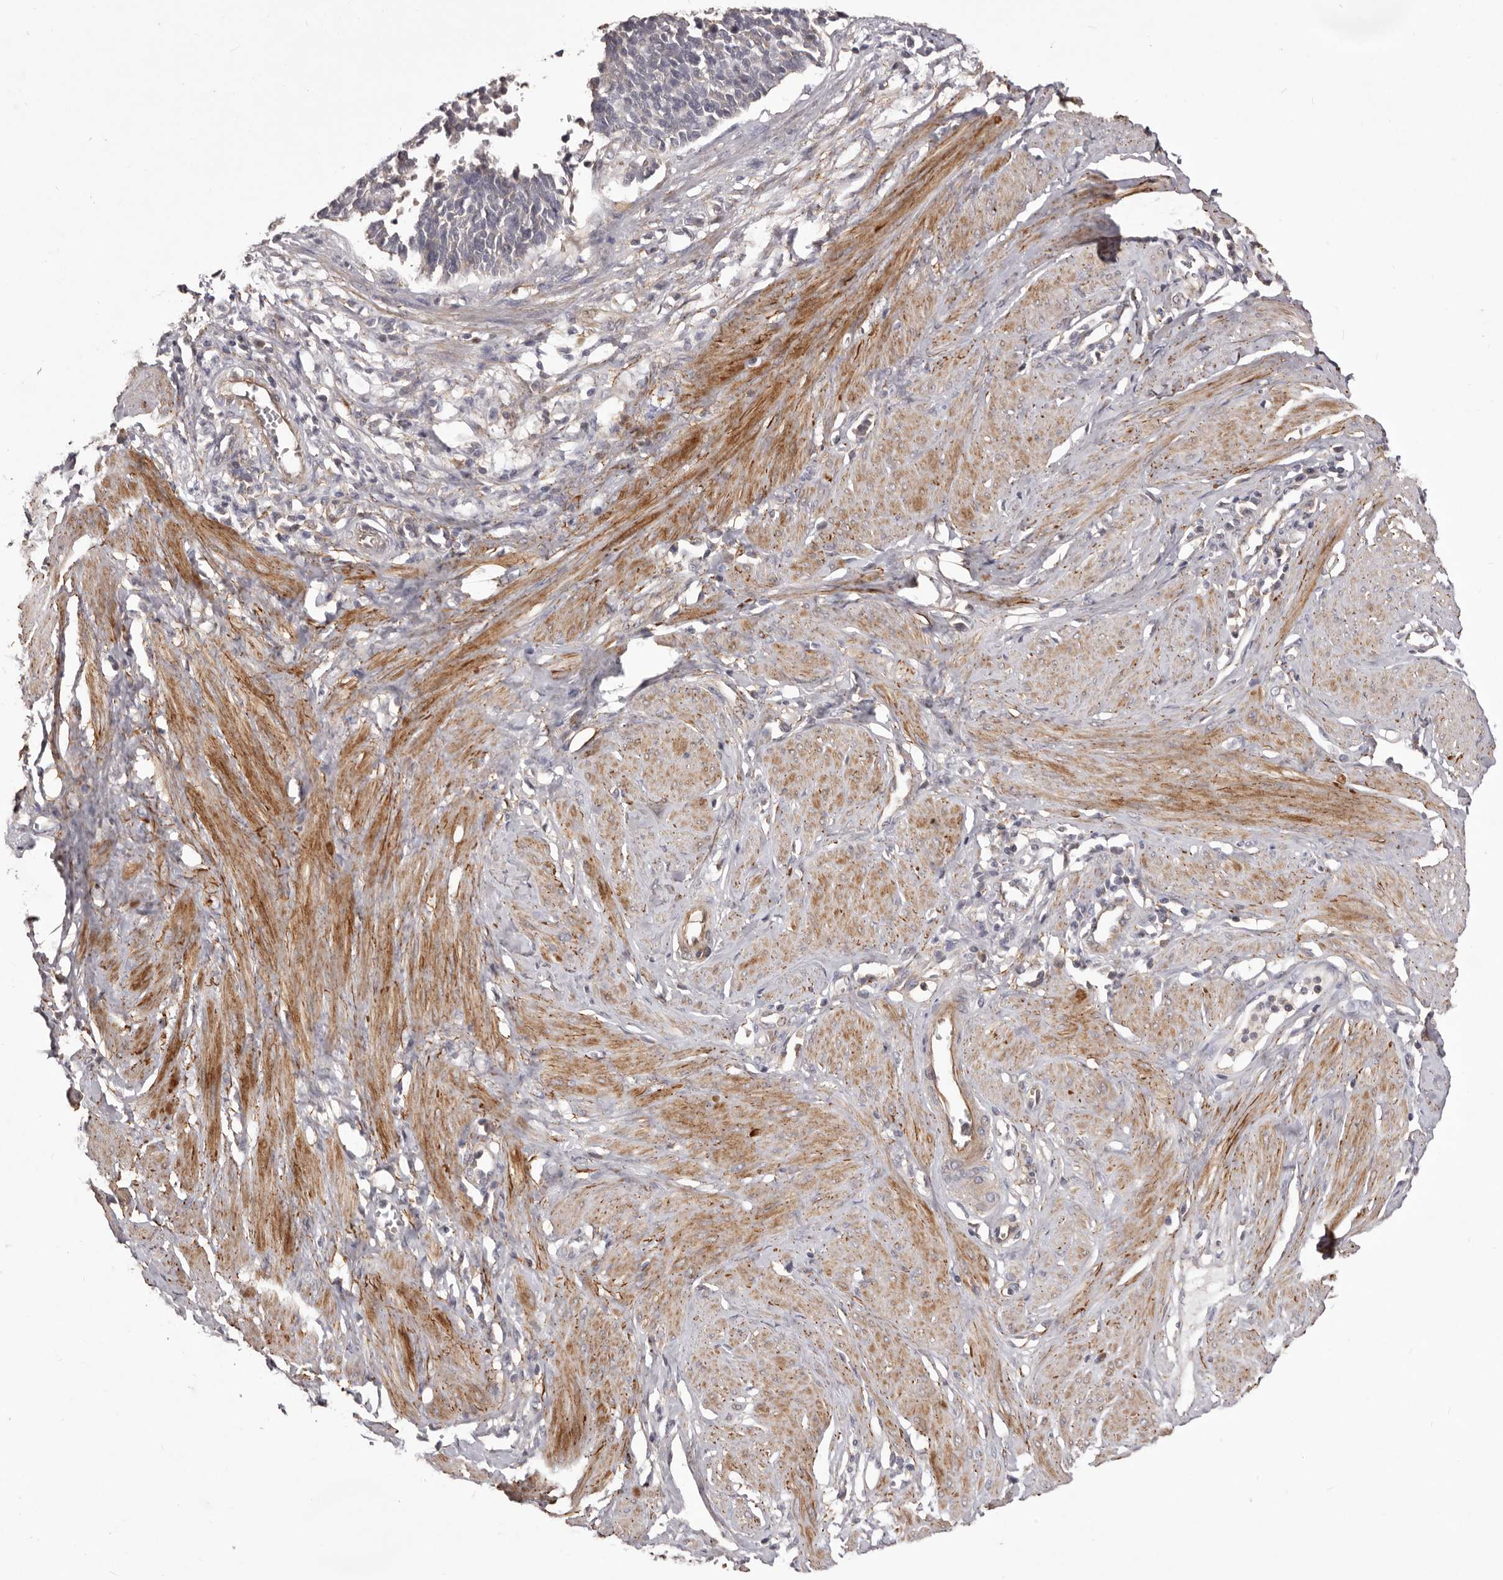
{"staining": {"intensity": "negative", "quantity": "none", "location": "none"}, "tissue": "cervical cancer", "cell_type": "Tumor cells", "image_type": "cancer", "snomed": [{"axis": "morphology", "description": "Normal tissue, NOS"}, {"axis": "morphology", "description": "Squamous cell carcinoma, NOS"}, {"axis": "topography", "description": "Cervix"}], "caption": "Immunohistochemistry of human cervical squamous cell carcinoma demonstrates no expression in tumor cells. (DAB (3,3'-diaminobenzidine) IHC visualized using brightfield microscopy, high magnification).", "gene": "HBS1L", "patient": {"sex": "female", "age": 35}}